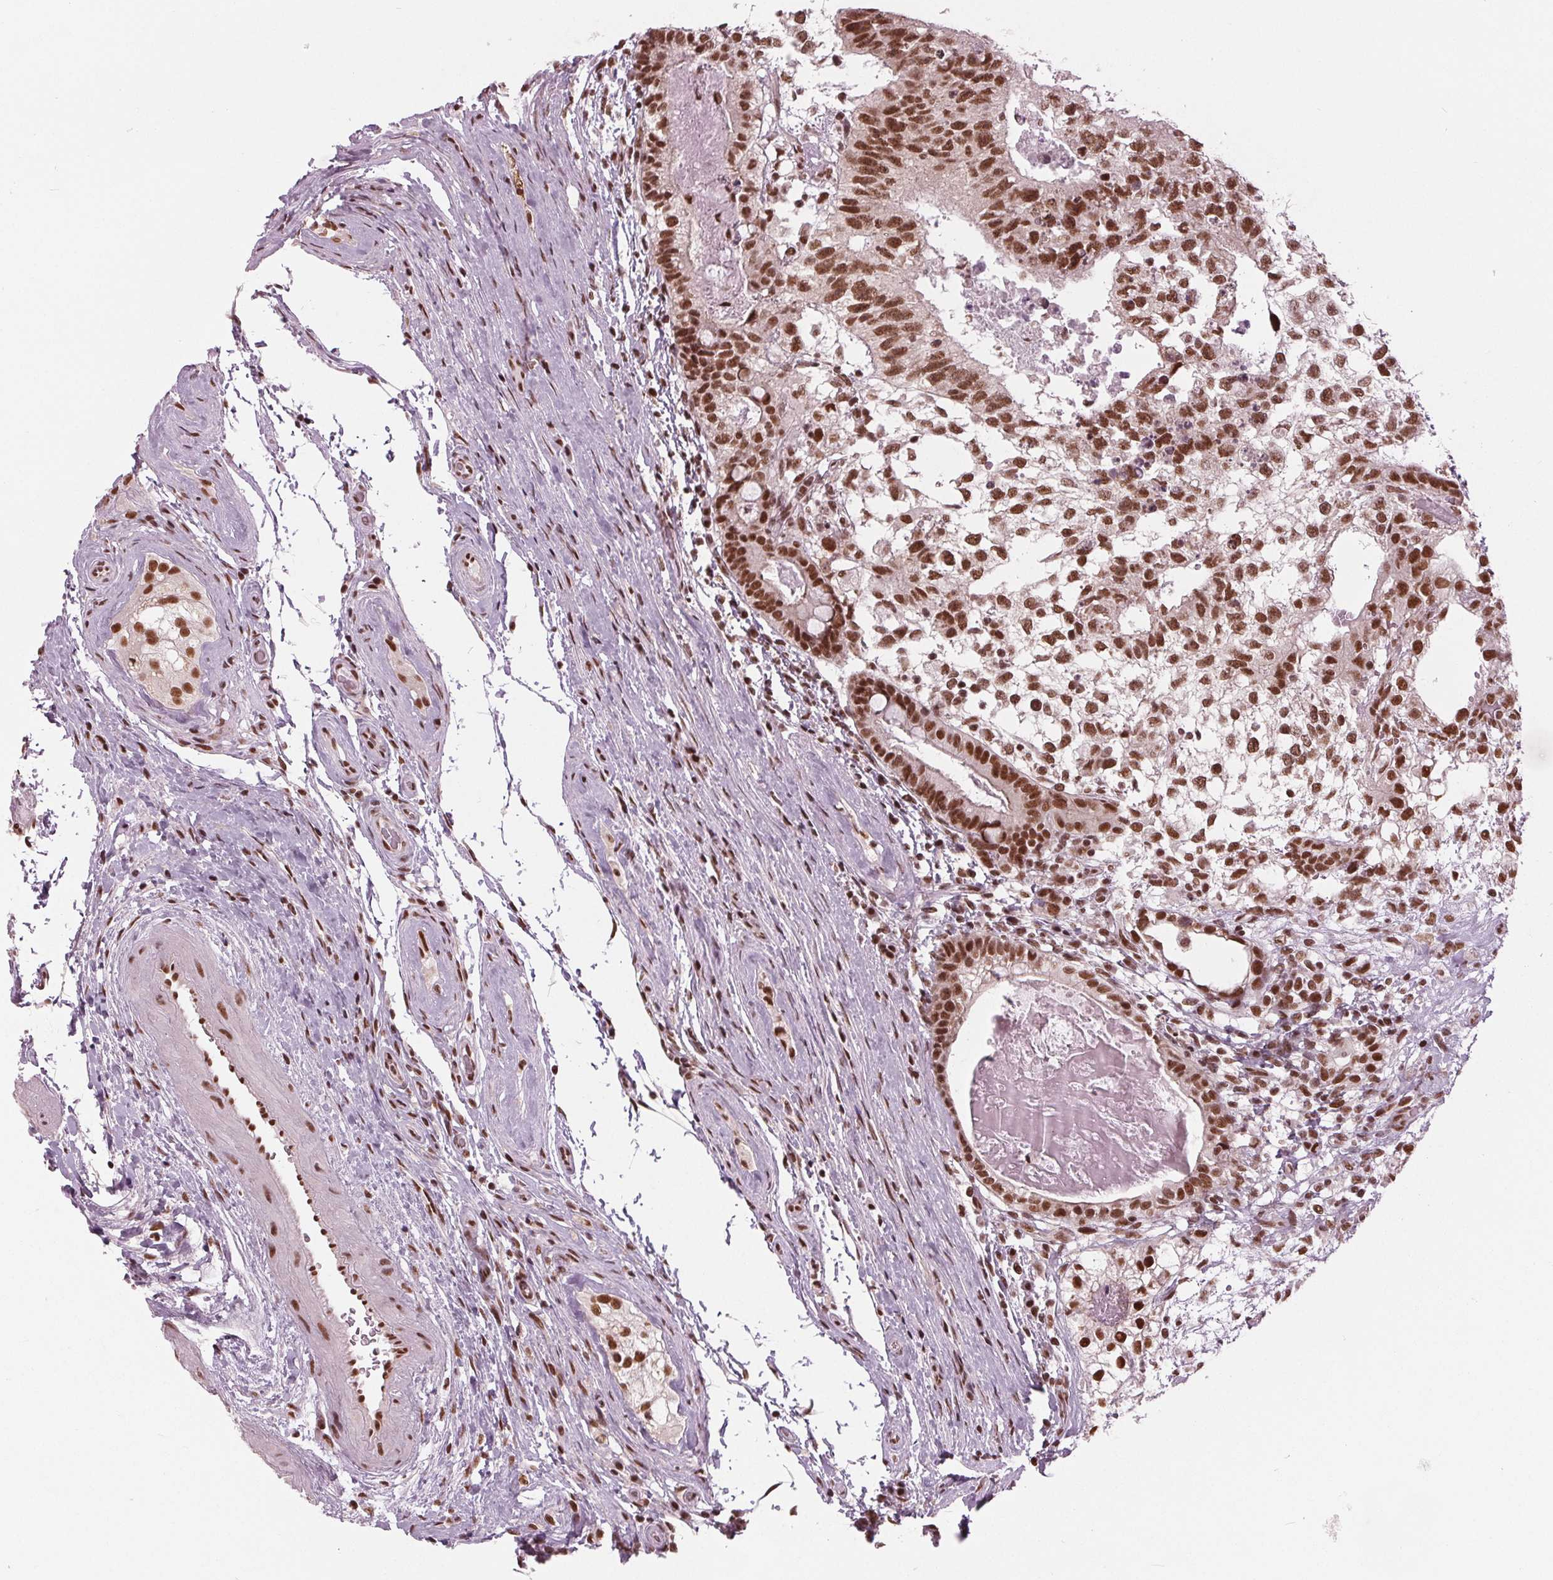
{"staining": {"intensity": "strong", "quantity": ">75%", "location": "nuclear"}, "tissue": "testis cancer", "cell_type": "Tumor cells", "image_type": "cancer", "snomed": [{"axis": "morphology", "description": "Seminoma, NOS"}, {"axis": "morphology", "description": "Carcinoma, Embryonal, NOS"}, {"axis": "topography", "description": "Testis"}], "caption": "Protein staining demonstrates strong nuclear positivity in about >75% of tumor cells in seminoma (testis).", "gene": "LSM2", "patient": {"sex": "male", "age": 41}}